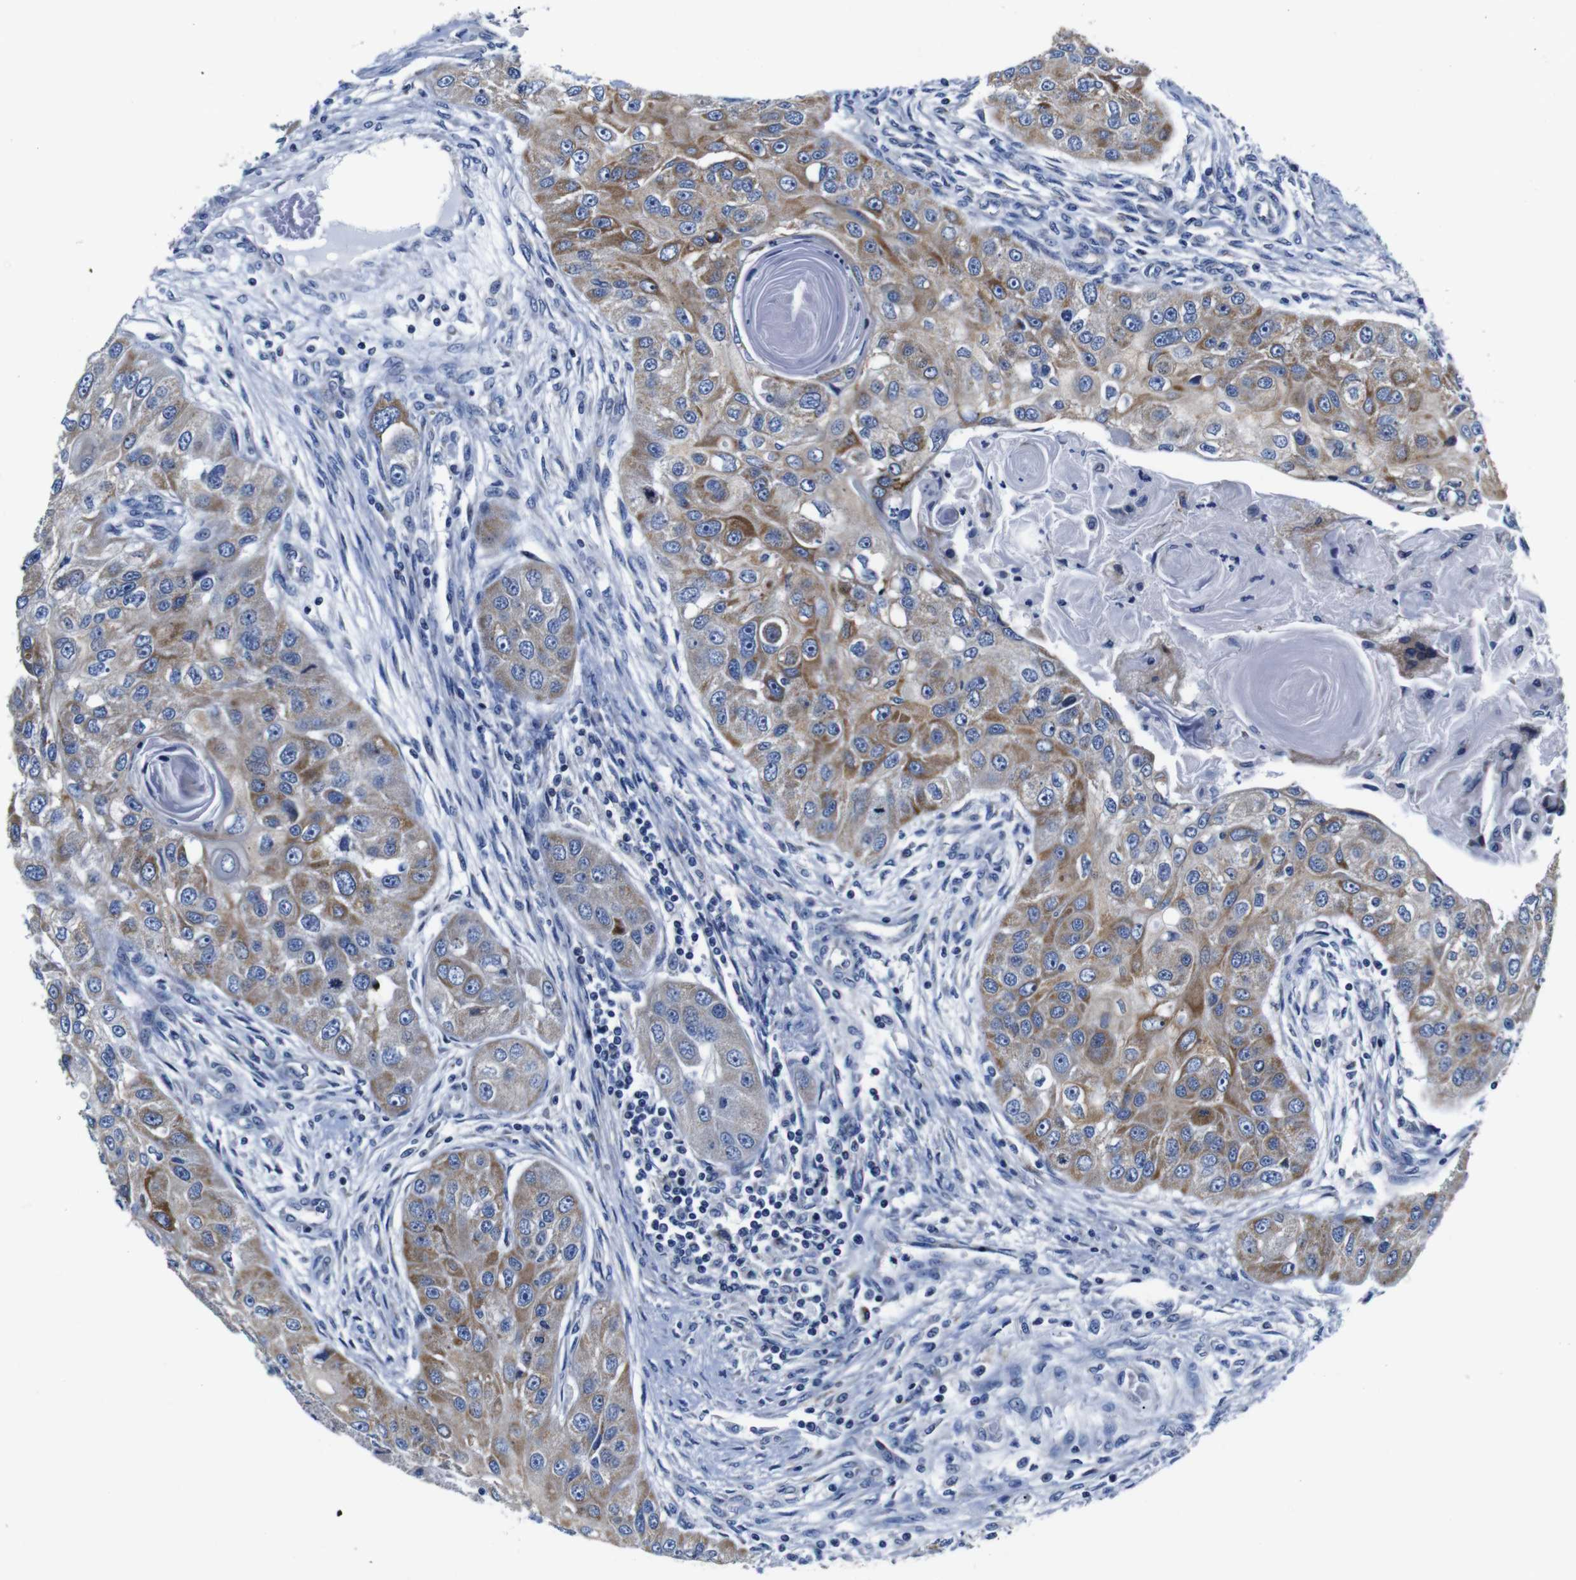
{"staining": {"intensity": "moderate", "quantity": ">75%", "location": "cytoplasmic/membranous"}, "tissue": "head and neck cancer", "cell_type": "Tumor cells", "image_type": "cancer", "snomed": [{"axis": "morphology", "description": "Normal tissue, NOS"}, {"axis": "morphology", "description": "Squamous cell carcinoma, NOS"}, {"axis": "topography", "description": "Skeletal muscle"}, {"axis": "topography", "description": "Head-Neck"}], "caption": "Protein positivity by immunohistochemistry displays moderate cytoplasmic/membranous staining in approximately >75% of tumor cells in head and neck cancer.", "gene": "SNX19", "patient": {"sex": "male", "age": 51}}